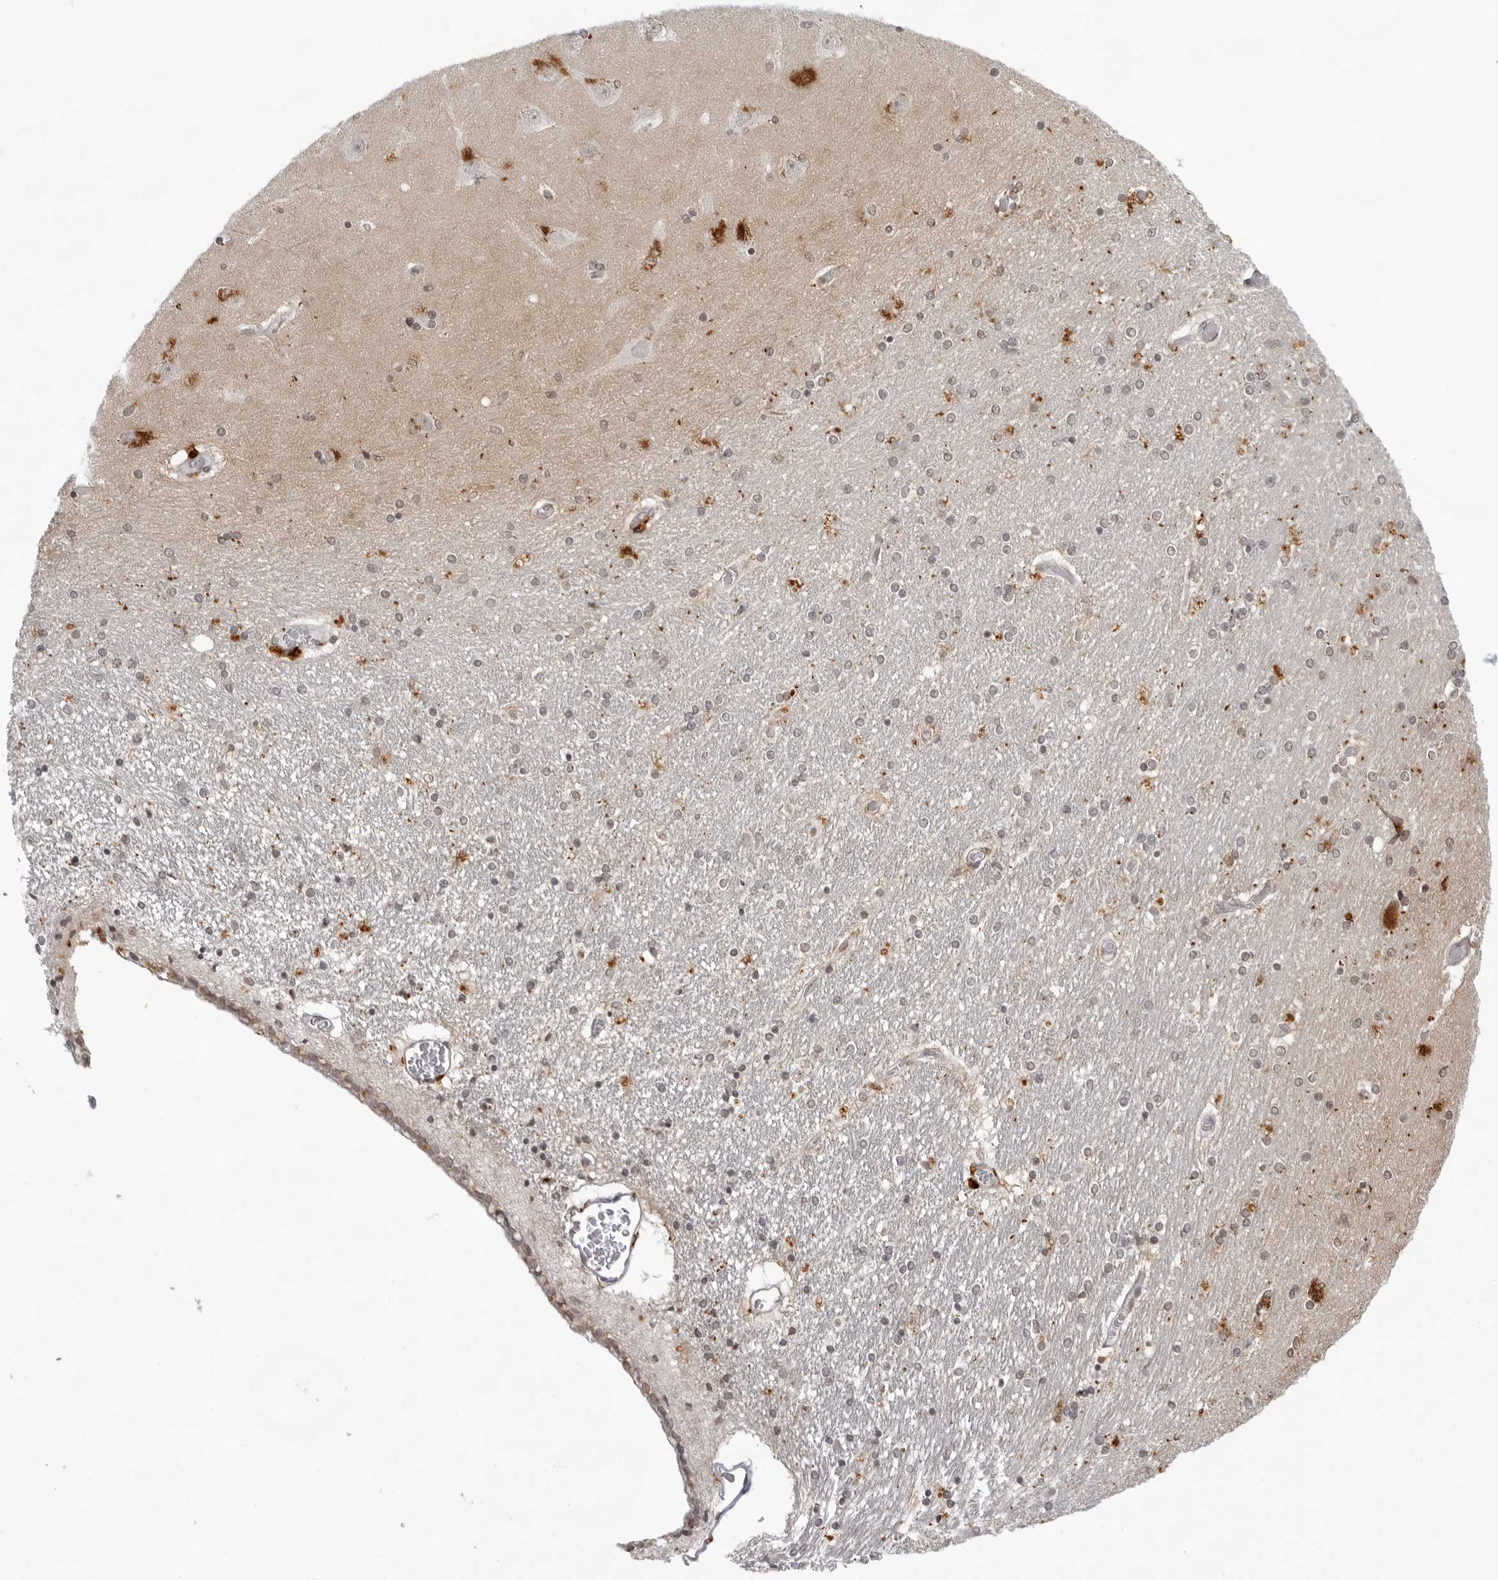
{"staining": {"intensity": "moderate", "quantity": "<25%", "location": "cytoplasmic/membranous"}, "tissue": "hippocampus", "cell_type": "Glial cells", "image_type": "normal", "snomed": [{"axis": "morphology", "description": "Normal tissue, NOS"}, {"axis": "topography", "description": "Hippocampus"}], "caption": "Immunohistochemistry (IHC) histopathology image of normal hippocampus: hippocampus stained using immunohistochemistry displays low levels of moderate protein expression localized specifically in the cytoplasmic/membranous of glial cells, appearing as a cytoplasmic/membranous brown color.", "gene": "NTM", "patient": {"sex": "female", "age": 54}}